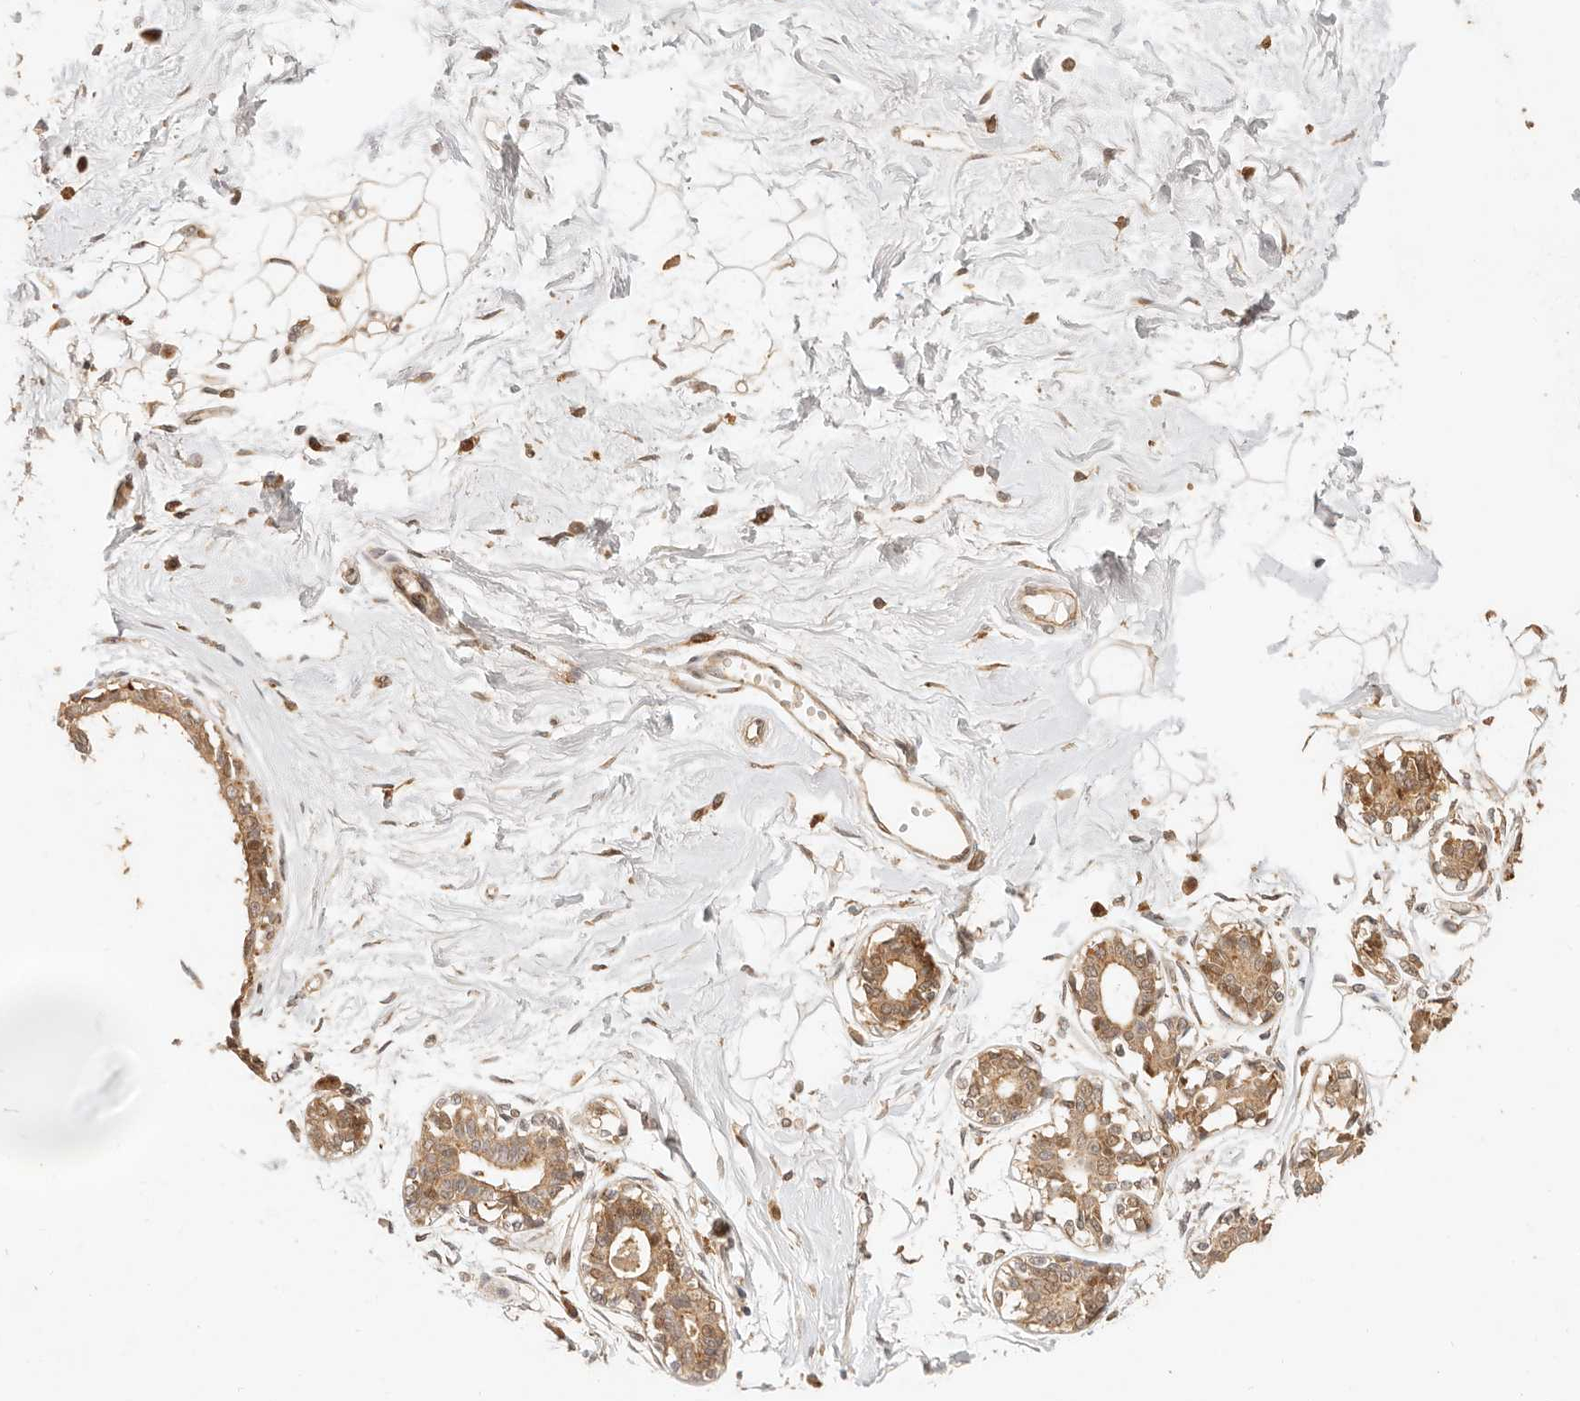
{"staining": {"intensity": "negative", "quantity": "none", "location": "none"}, "tissue": "breast", "cell_type": "Adipocytes", "image_type": "normal", "snomed": [{"axis": "morphology", "description": "Normal tissue, NOS"}, {"axis": "topography", "description": "Breast"}], "caption": "Immunohistochemistry micrograph of normal breast stained for a protein (brown), which shows no expression in adipocytes.", "gene": "TIMM17A", "patient": {"sex": "female", "age": 45}}